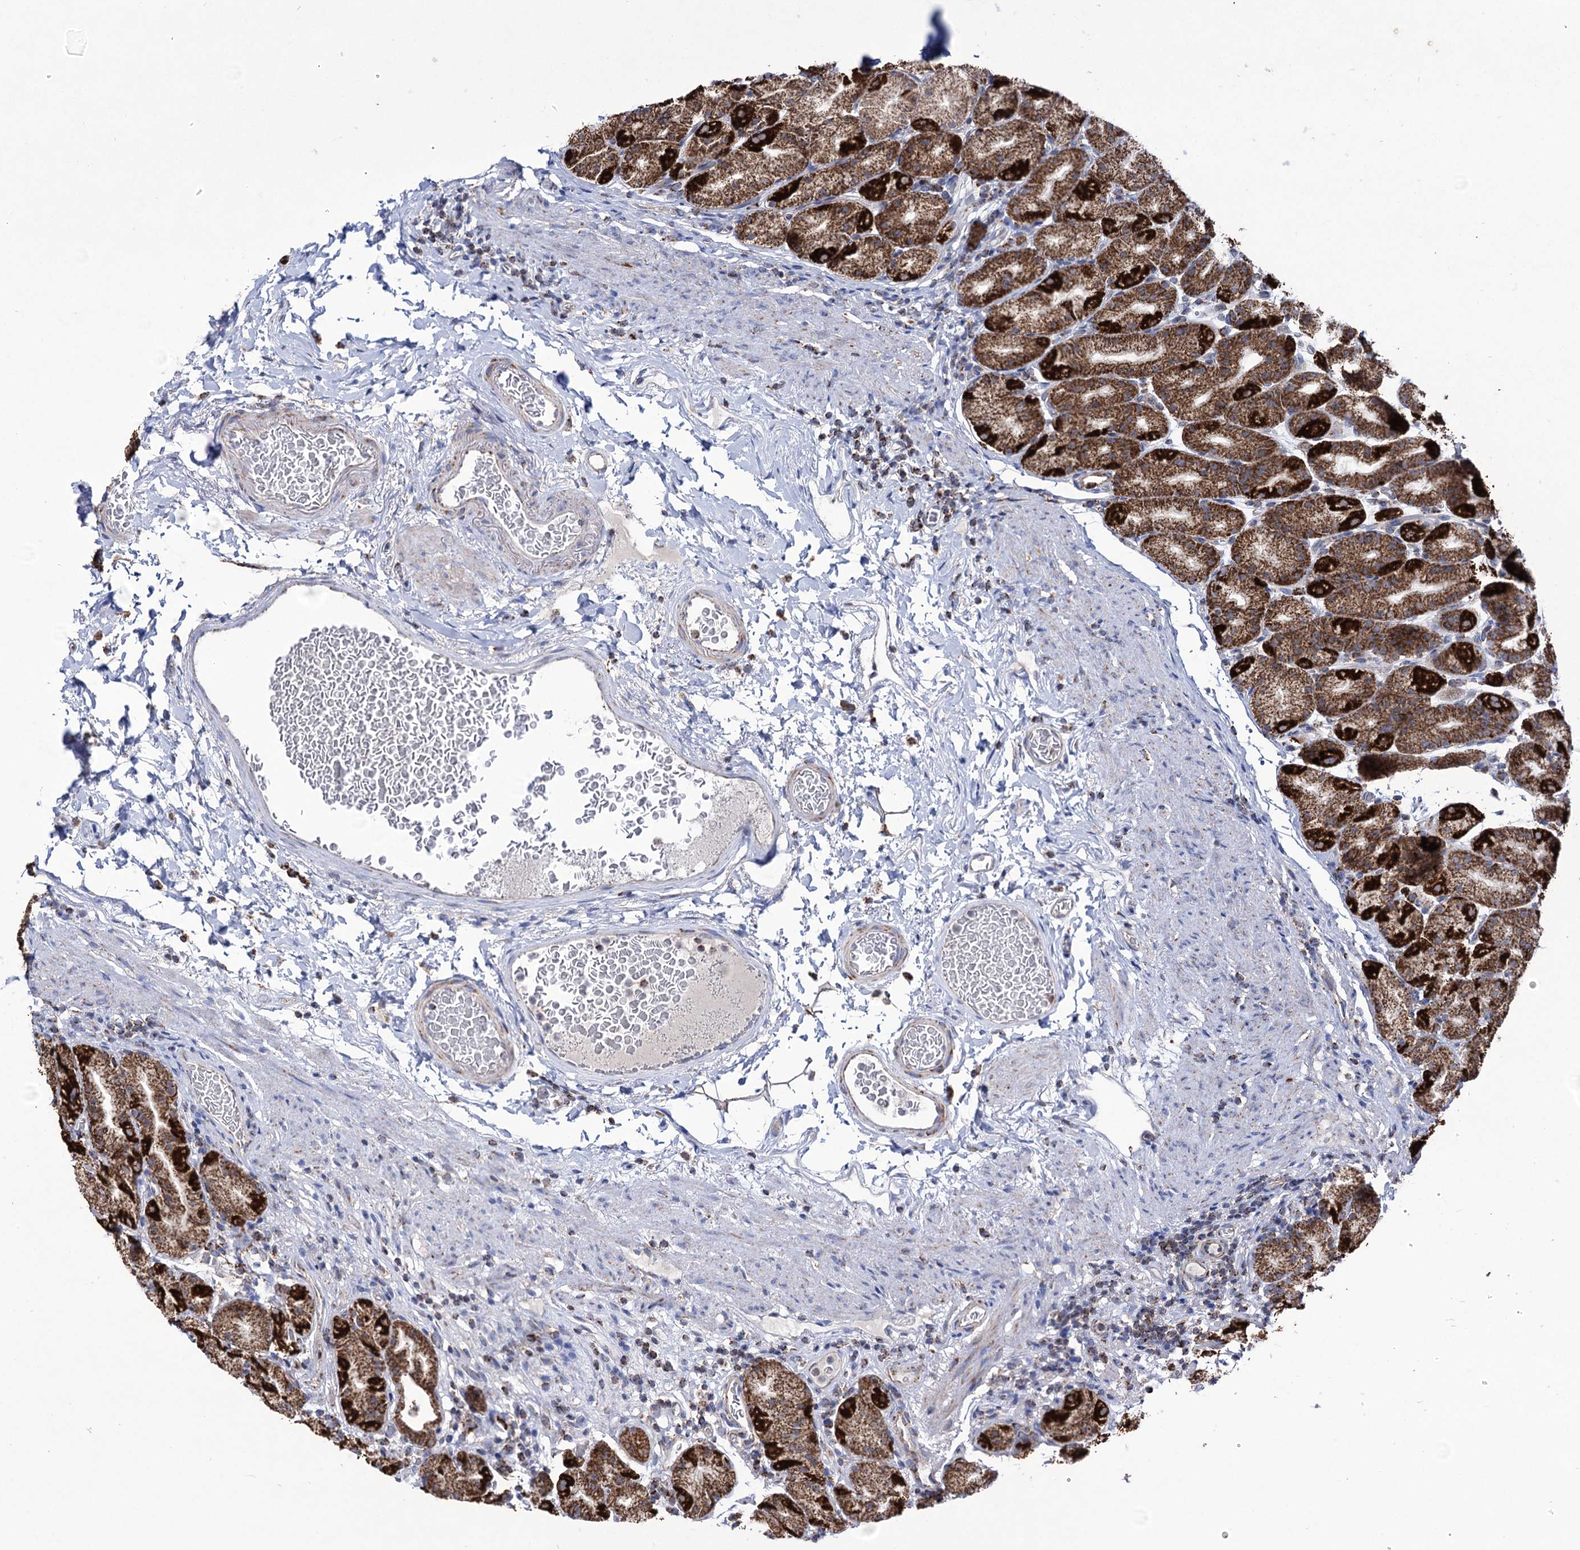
{"staining": {"intensity": "strong", "quantity": ">75%", "location": "cytoplasmic/membranous"}, "tissue": "stomach", "cell_type": "Glandular cells", "image_type": "normal", "snomed": [{"axis": "morphology", "description": "Normal tissue, NOS"}, {"axis": "topography", "description": "Stomach, upper"}], "caption": "Immunohistochemistry (IHC) photomicrograph of unremarkable stomach: human stomach stained using IHC displays high levels of strong protein expression localized specifically in the cytoplasmic/membranous of glandular cells, appearing as a cytoplasmic/membranous brown color.", "gene": "ABHD10", "patient": {"sex": "male", "age": 68}}